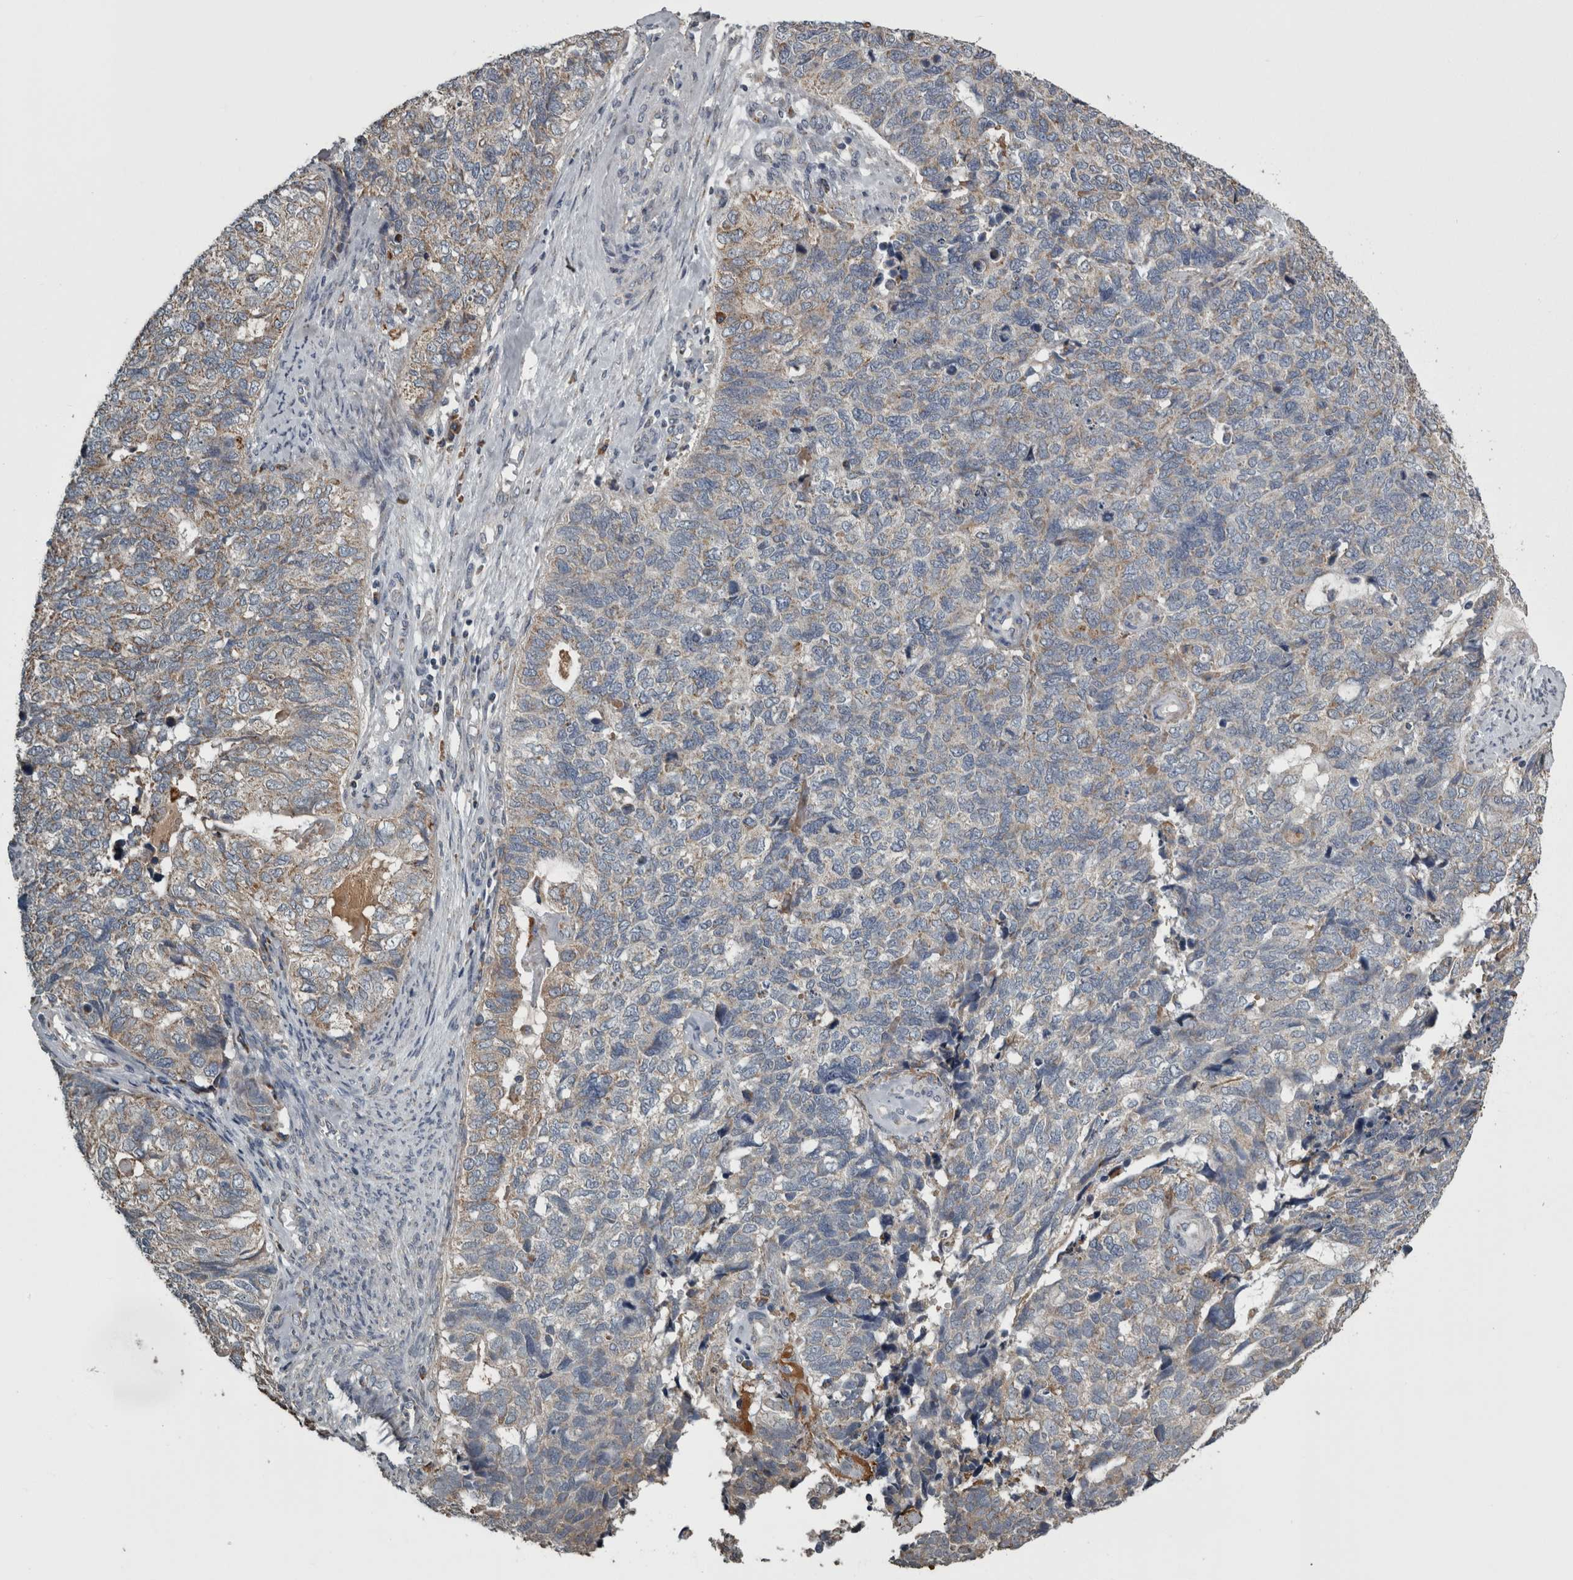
{"staining": {"intensity": "weak", "quantity": "<25%", "location": "cytoplasmic/membranous"}, "tissue": "cervical cancer", "cell_type": "Tumor cells", "image_type": "cancer", "snomed": [{"axis": "morphology", "description": "Squamous cell carcinoma, NOS"}, {"axis": "topography", "description": "Cervix"}], "caption": "A high-resolution image shows IHC staining of cervical cancer, which exhibits no significant expression in tumor cells.", "gene": "FRK", "patient": {"sex": "female", "age": 63}}